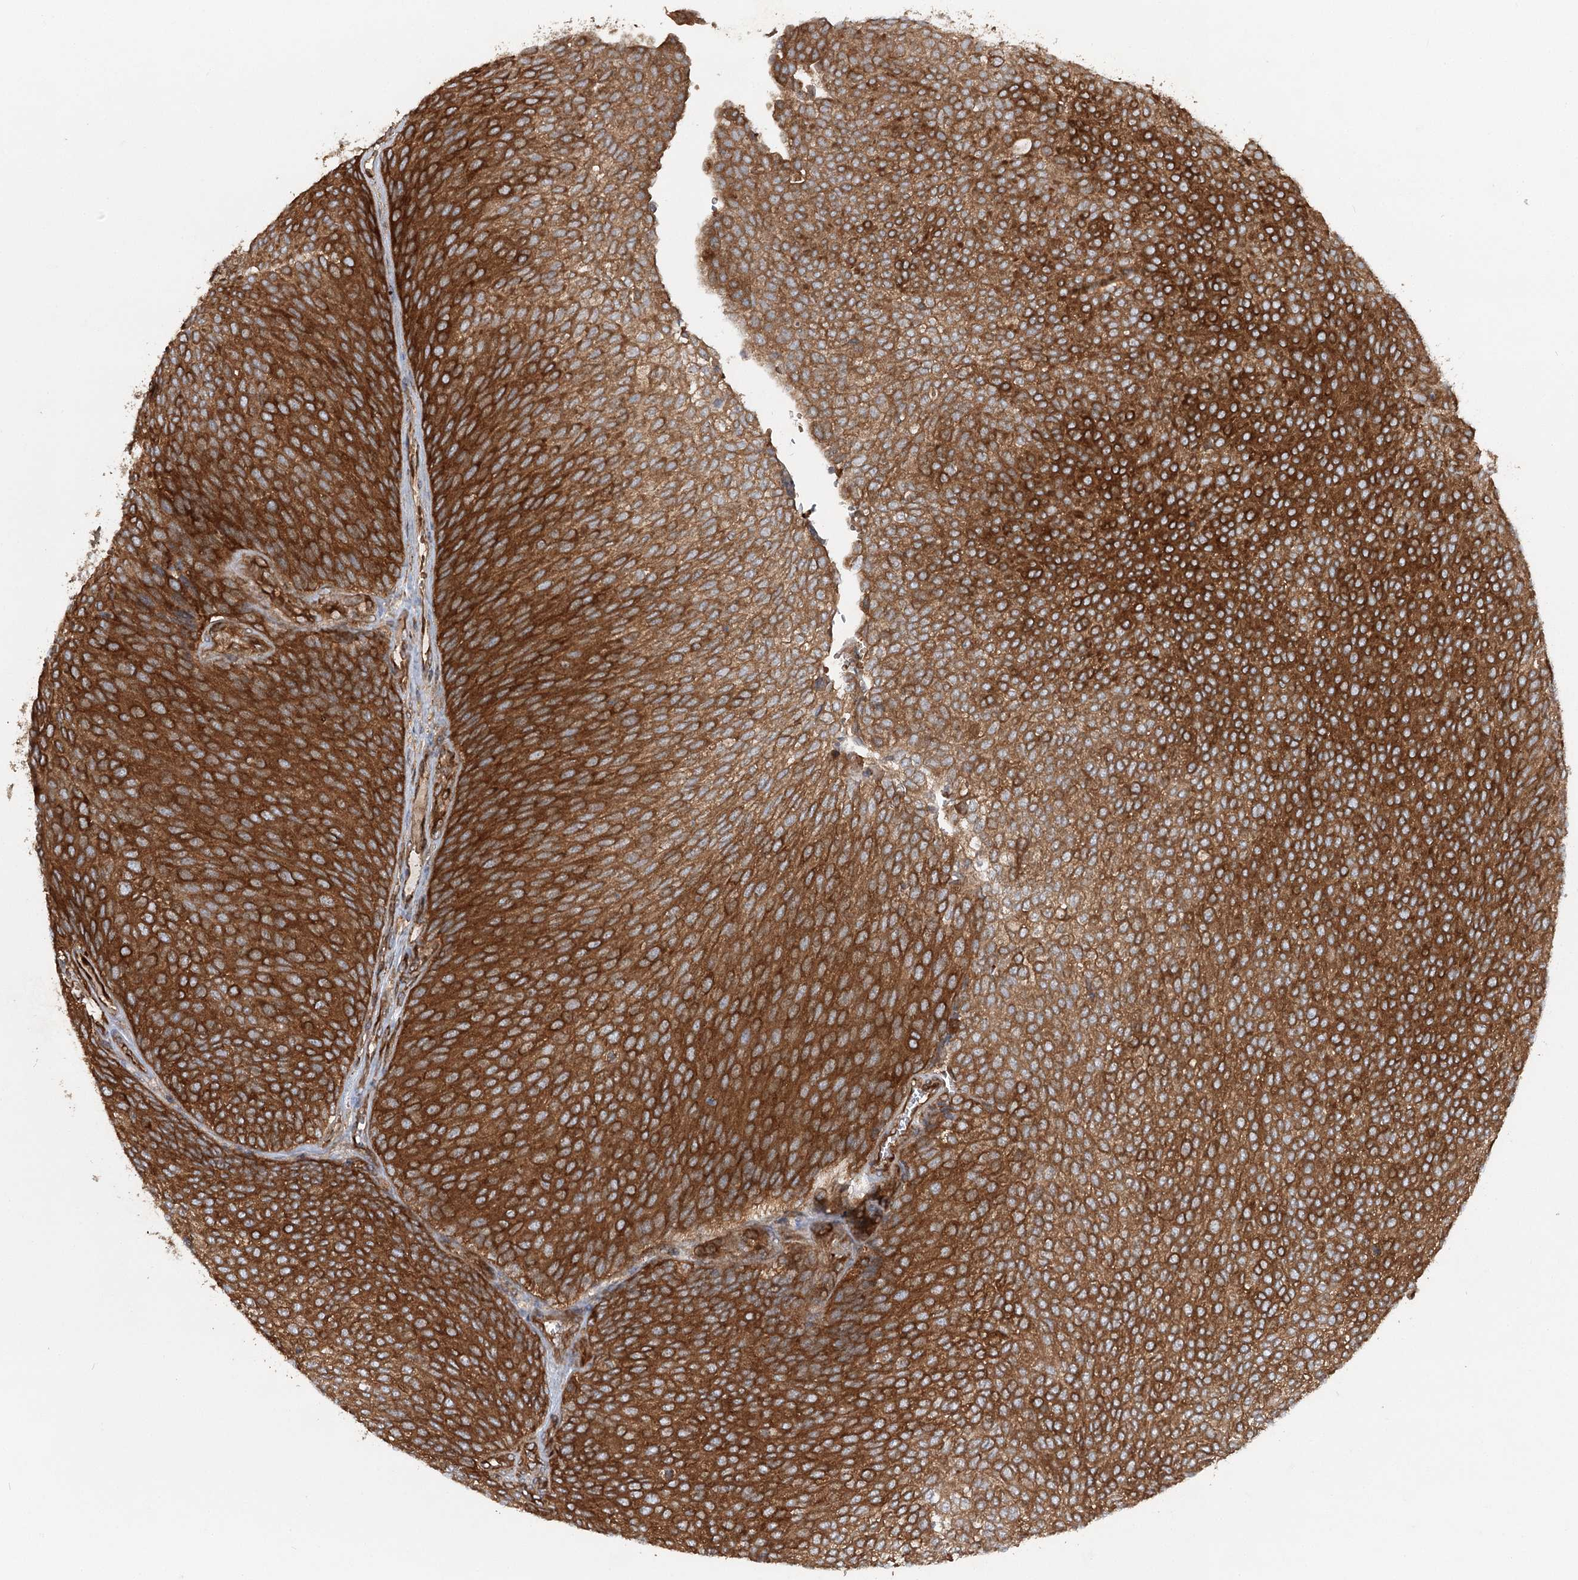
{"staining": {"intensity": "strong", "quantity": ">75%", "location": "cytoplasmic/membranous"}, "tissue": "urothelial cancer", "cell_type": "Tumor cells", "image_type": "cancer", "snomed": [{"axis": "morphology", "description": "Urothelial carcinoma, Low grade"}, {"axis": "topography", "description": "Urinary bladder"}], "caption": "IHC staining of urothelial cancer, which exhibits high levels of strong cytoplasmic/membranous expression in approximately >75% of tumor cells indicating strong cytoplasmic/membranous protein positivity. The staining was performed using DAB (3,3'-diaminobenzidine) (brown) for protein detection and nuclei were counterstained in hematoxylin (blue).", "gene": "PAIP2", "patient": {"sex": "female", "age": 79}}